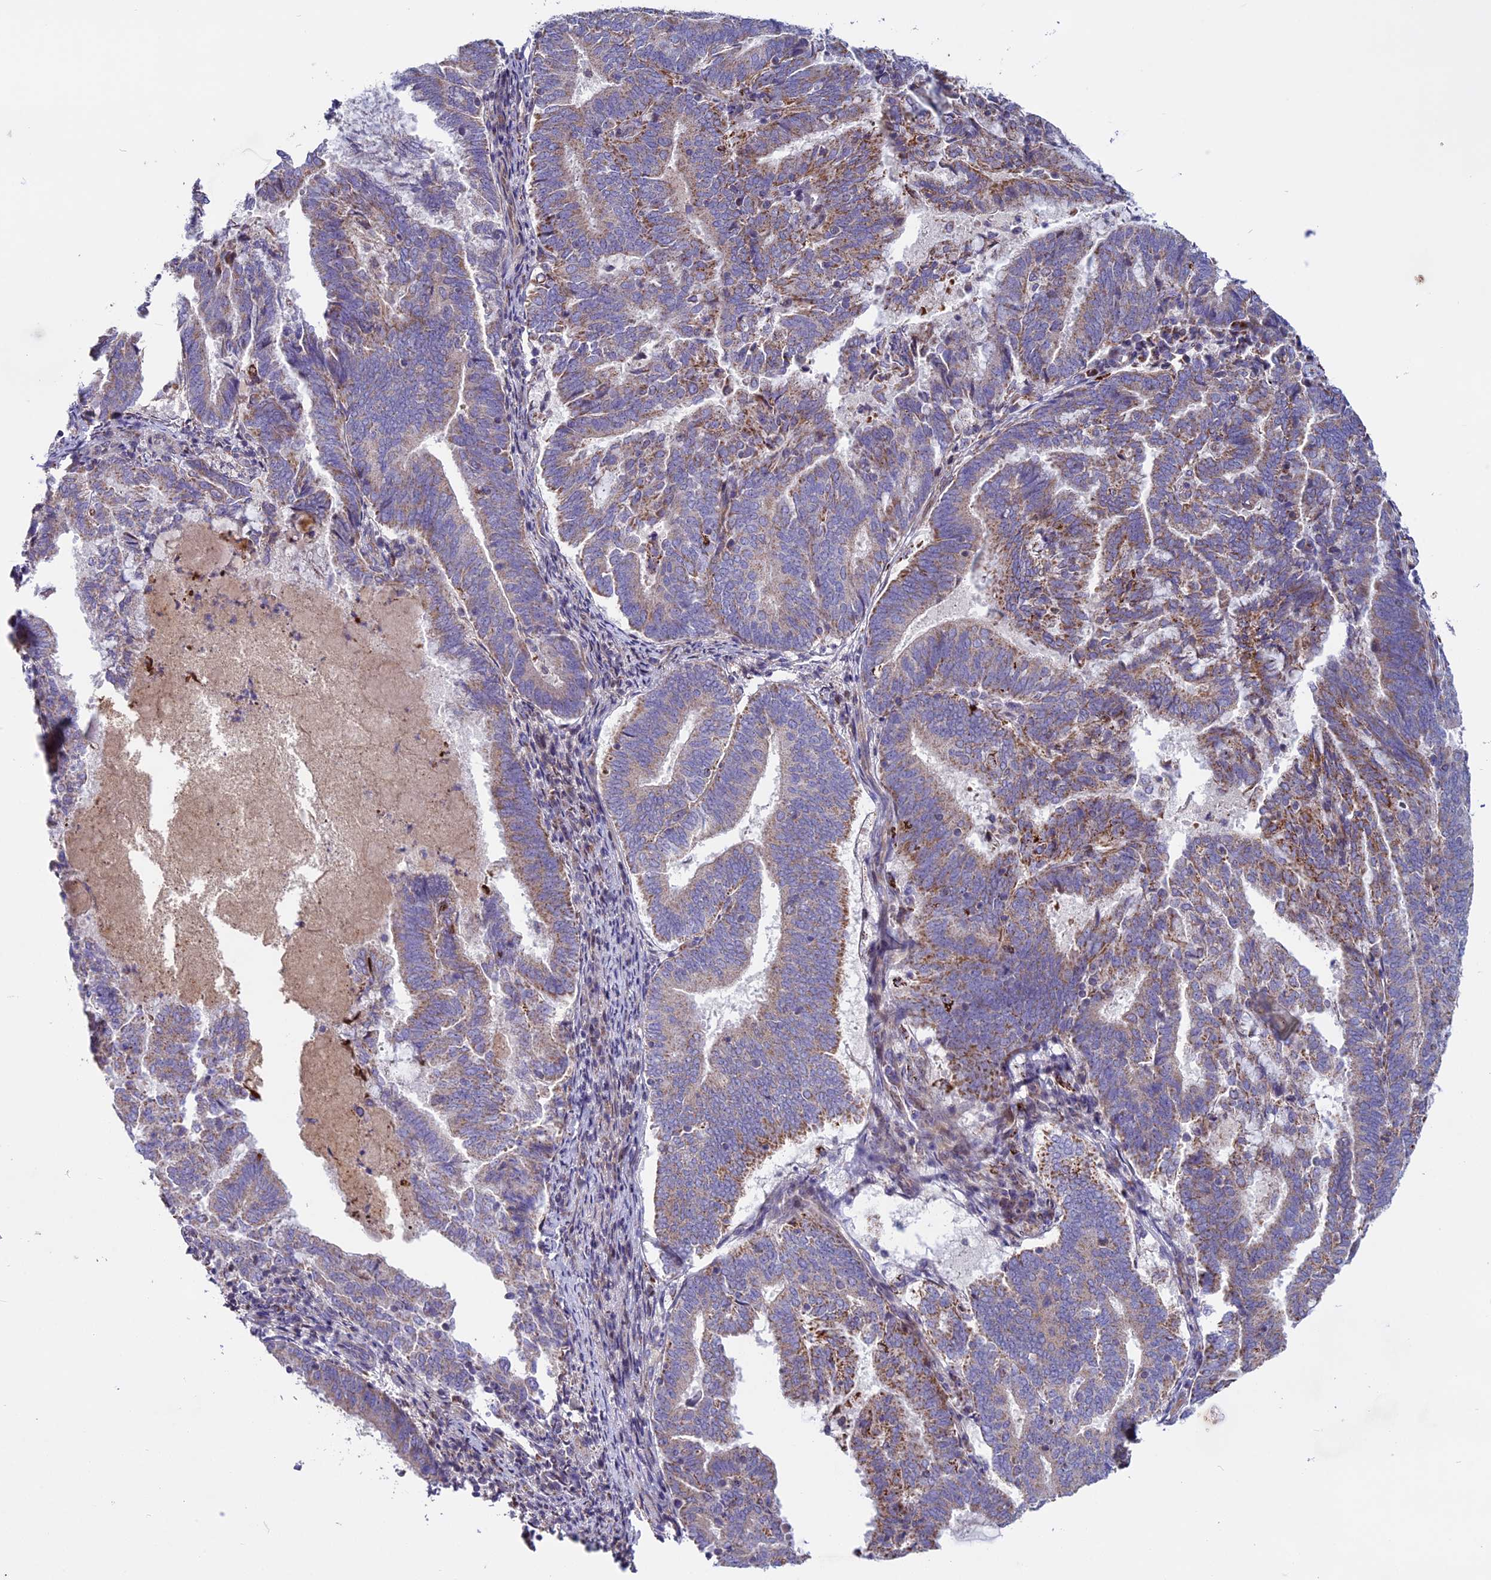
{"staining": {"intensity": "moderate", "quantity": ">75%", "location": "cytoplasmic/membranous"}, "tissue": "endometrial cancer", "cell_type": "Tumor cells", "image_type": "cancer", "snomed": [{"axis": "morphology", "description": "Adenocarcinoma, NOS"}, {"axis": "topography", "description": "Endometrium"}], "caption": "A high-resolution micrograph shows IHC staining of endometrial cancer, which demonstrates moderate cytoplasmic/membranous staining in approximately >75% of tumor cells.", "gene": "MIEF2", "patient": {"sex": "female", "age": 80}}